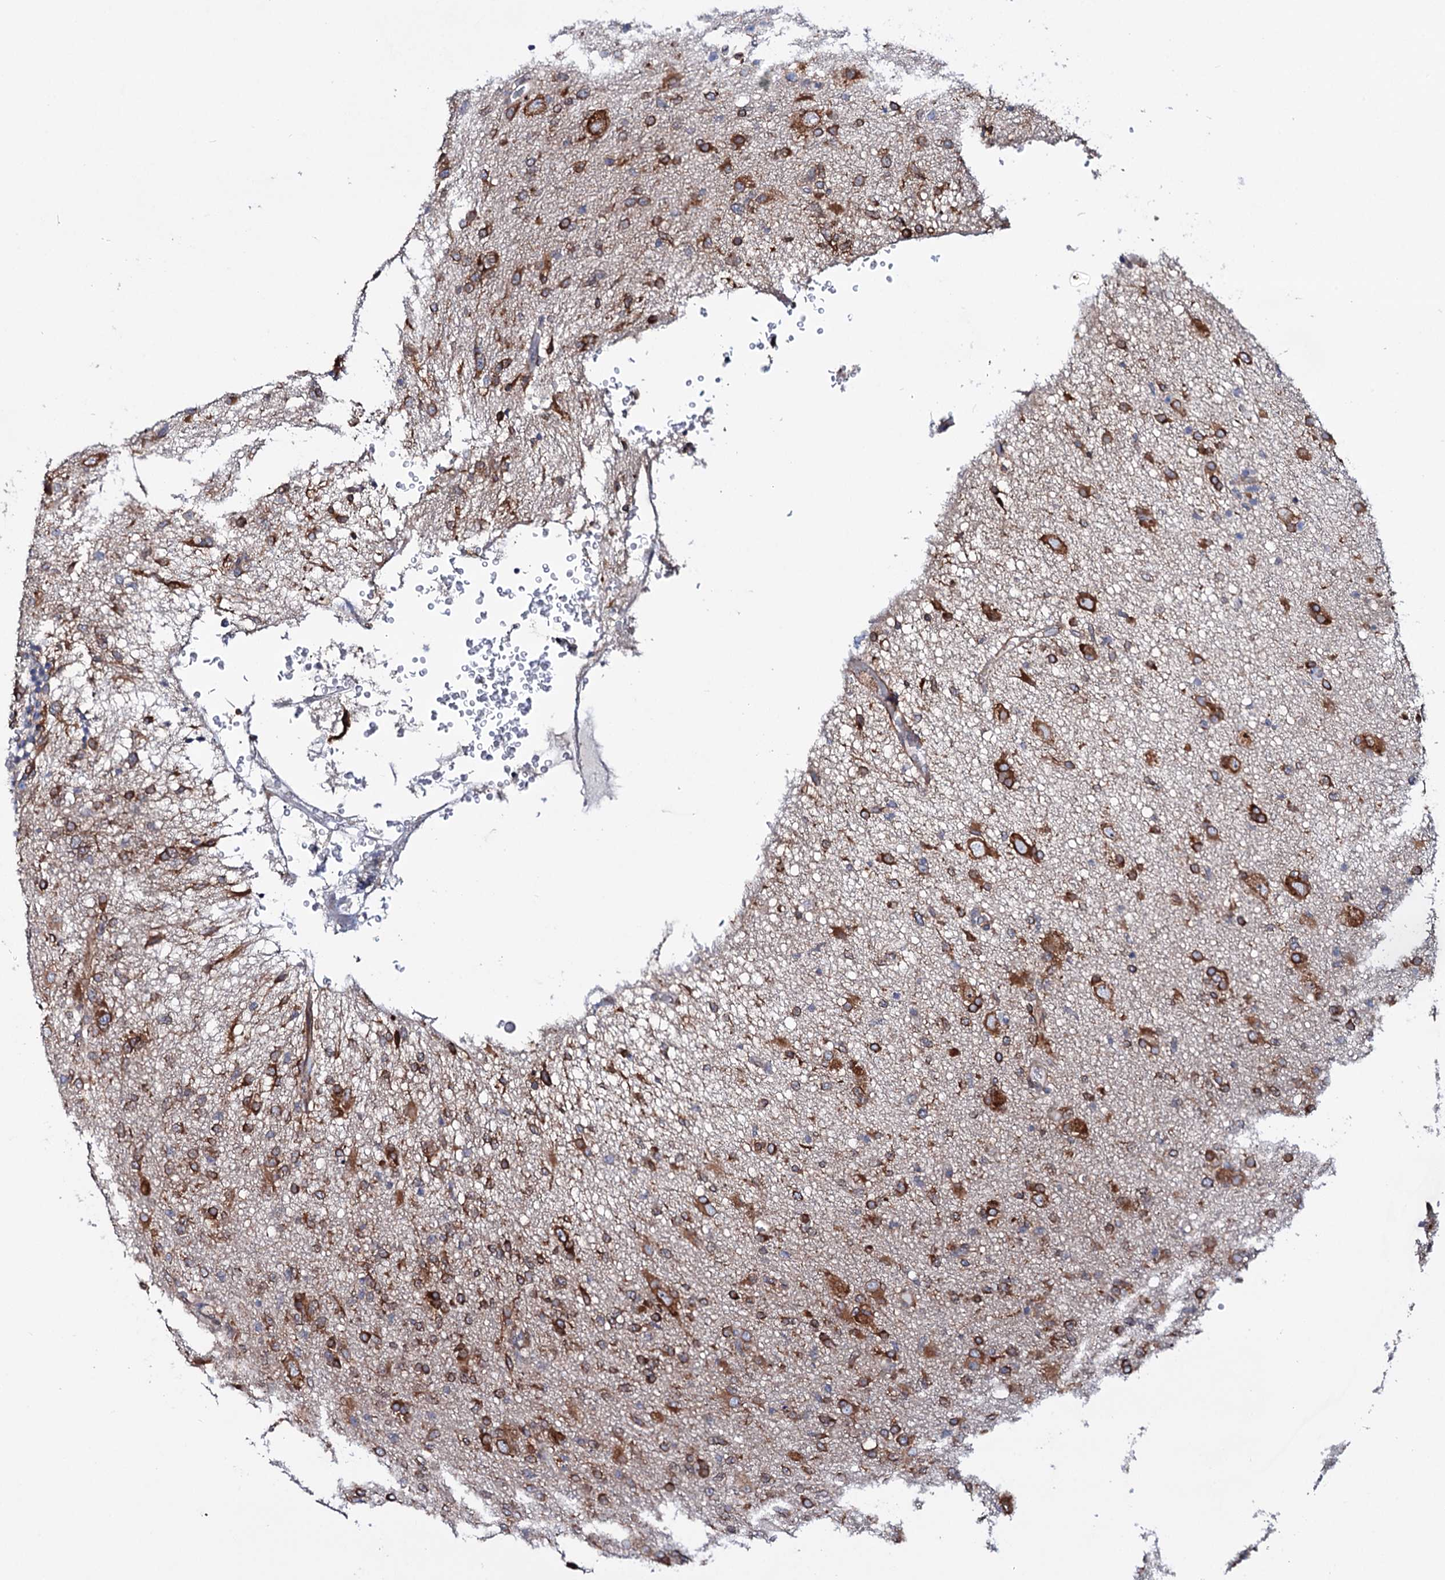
{"staining": {"intensity": "strong", "quantity": ">75%", "location": "cytoplasmic/membranous"}, "tissue": "glioma", "cell_type": "Tumor cells", "image_type": "cancer", "snomed": [{"axis": "morphology", "description": "Glioma, malignant, High grade"}, {"axis": "topography", "description": "Brain"}], "caption": "IHC (DAB (3,3'-diaminobenzidine)) staining of glioma shows strong cytoplasmic/membranous protein expression in about >75% of tumor cells. The protein of interest is shown in brown color, while the nuclei are stained blue.", "gene": "PTDSS2", "patient": {"sex": "female", "age": 57}}